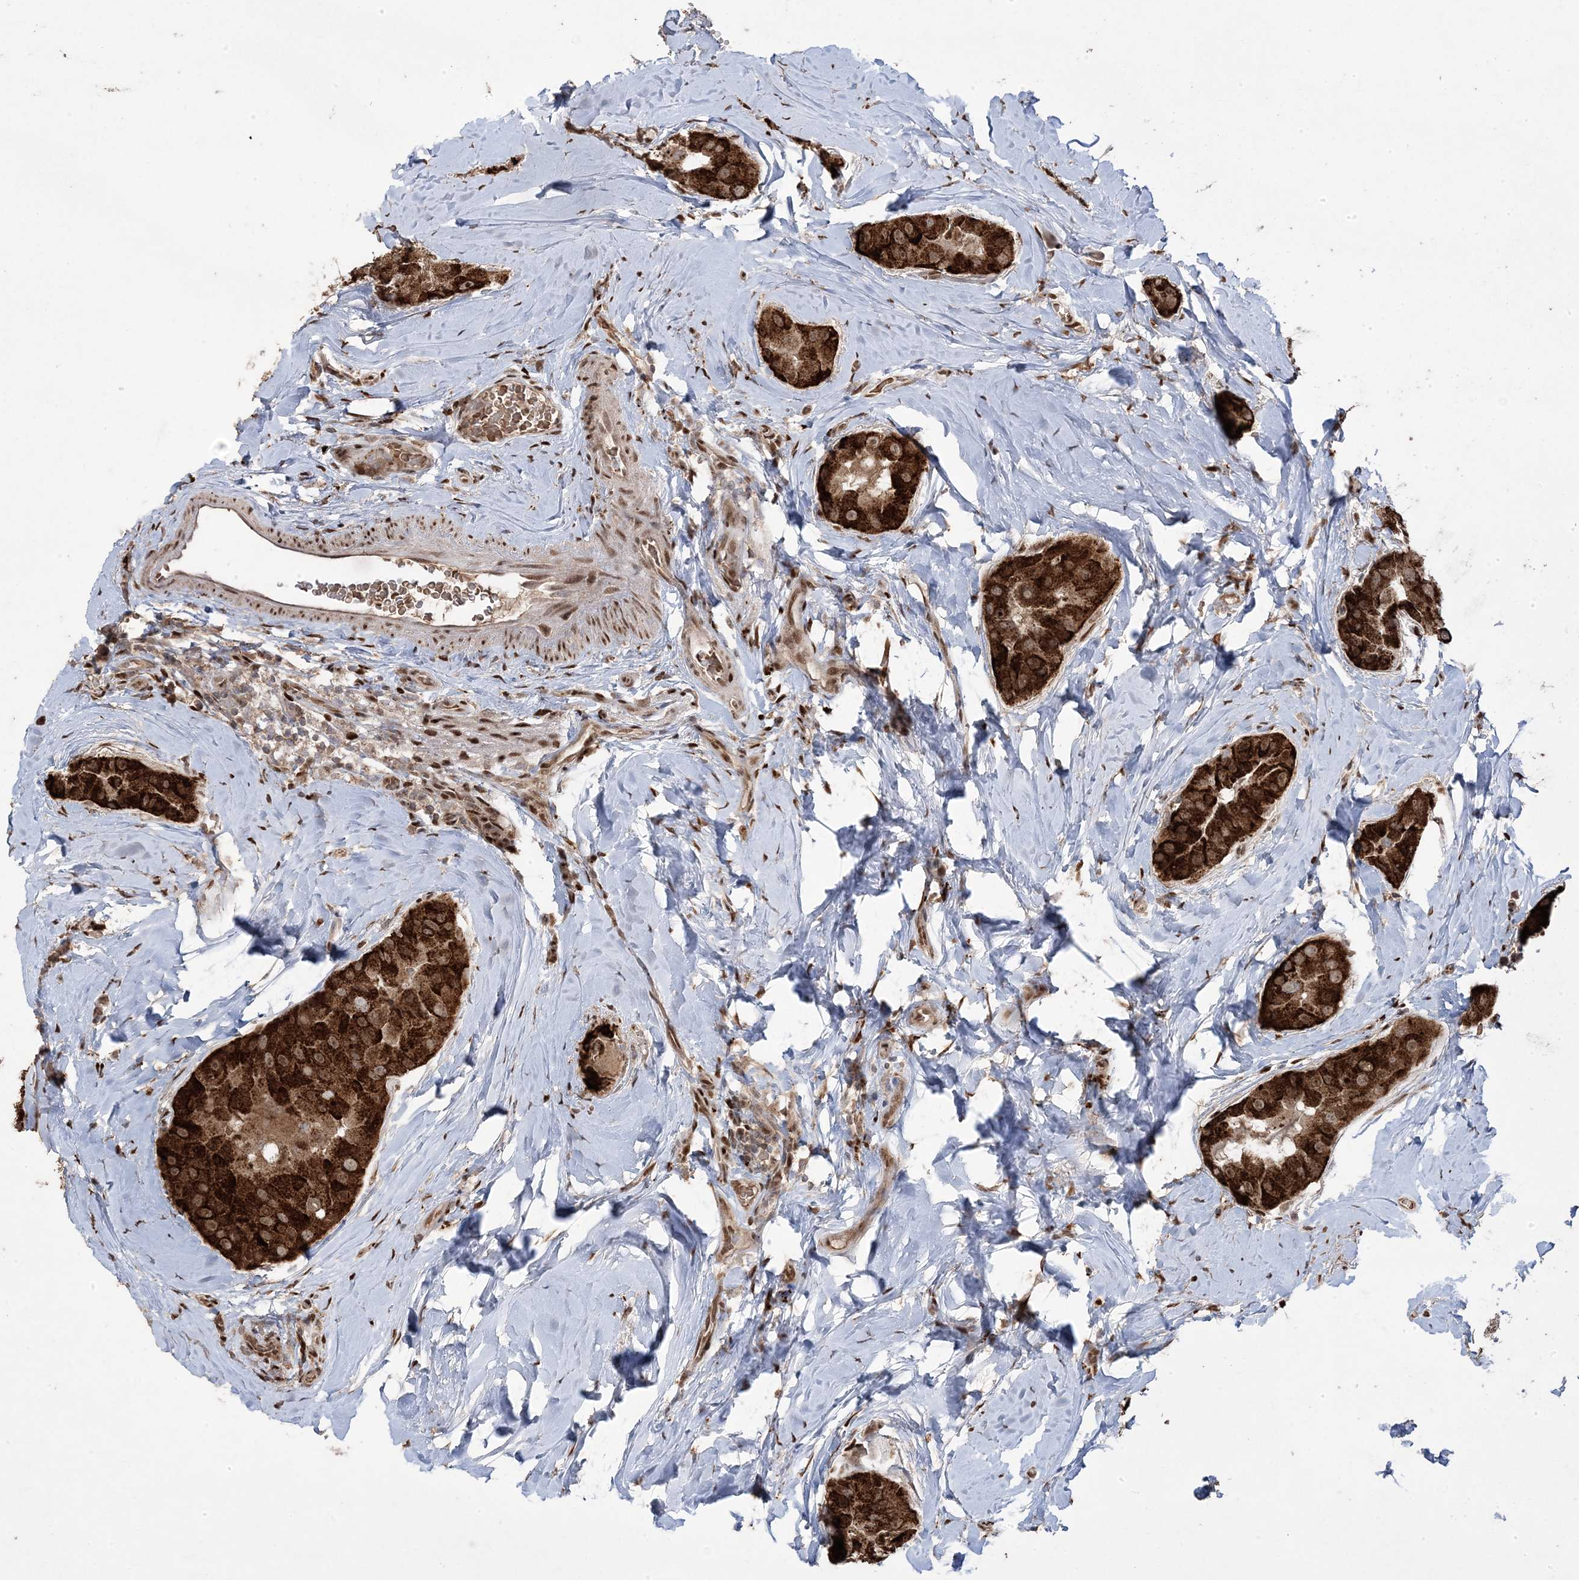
{"staining": {"intensity": "strong", "quantity": ">75%", "location": "cytoplasmic/membranous"}, "tissue": "thyroid cancer", "cell_type": "Tumor cells", "image_type": "cancer", "snomed": [{"axis": "morphology", "description": "Papillary adenocarcinoma, NOS"}, {"axis": "topography", "description": "Thyroid gland"}], "caption": "Thyroid papillary adenocarcinoma stained for a protein displays strong cytoplasmic/membranous positivity in tumor cells.", "gene": "PPOX", "patient": {"sex": "male", "age": 33}}